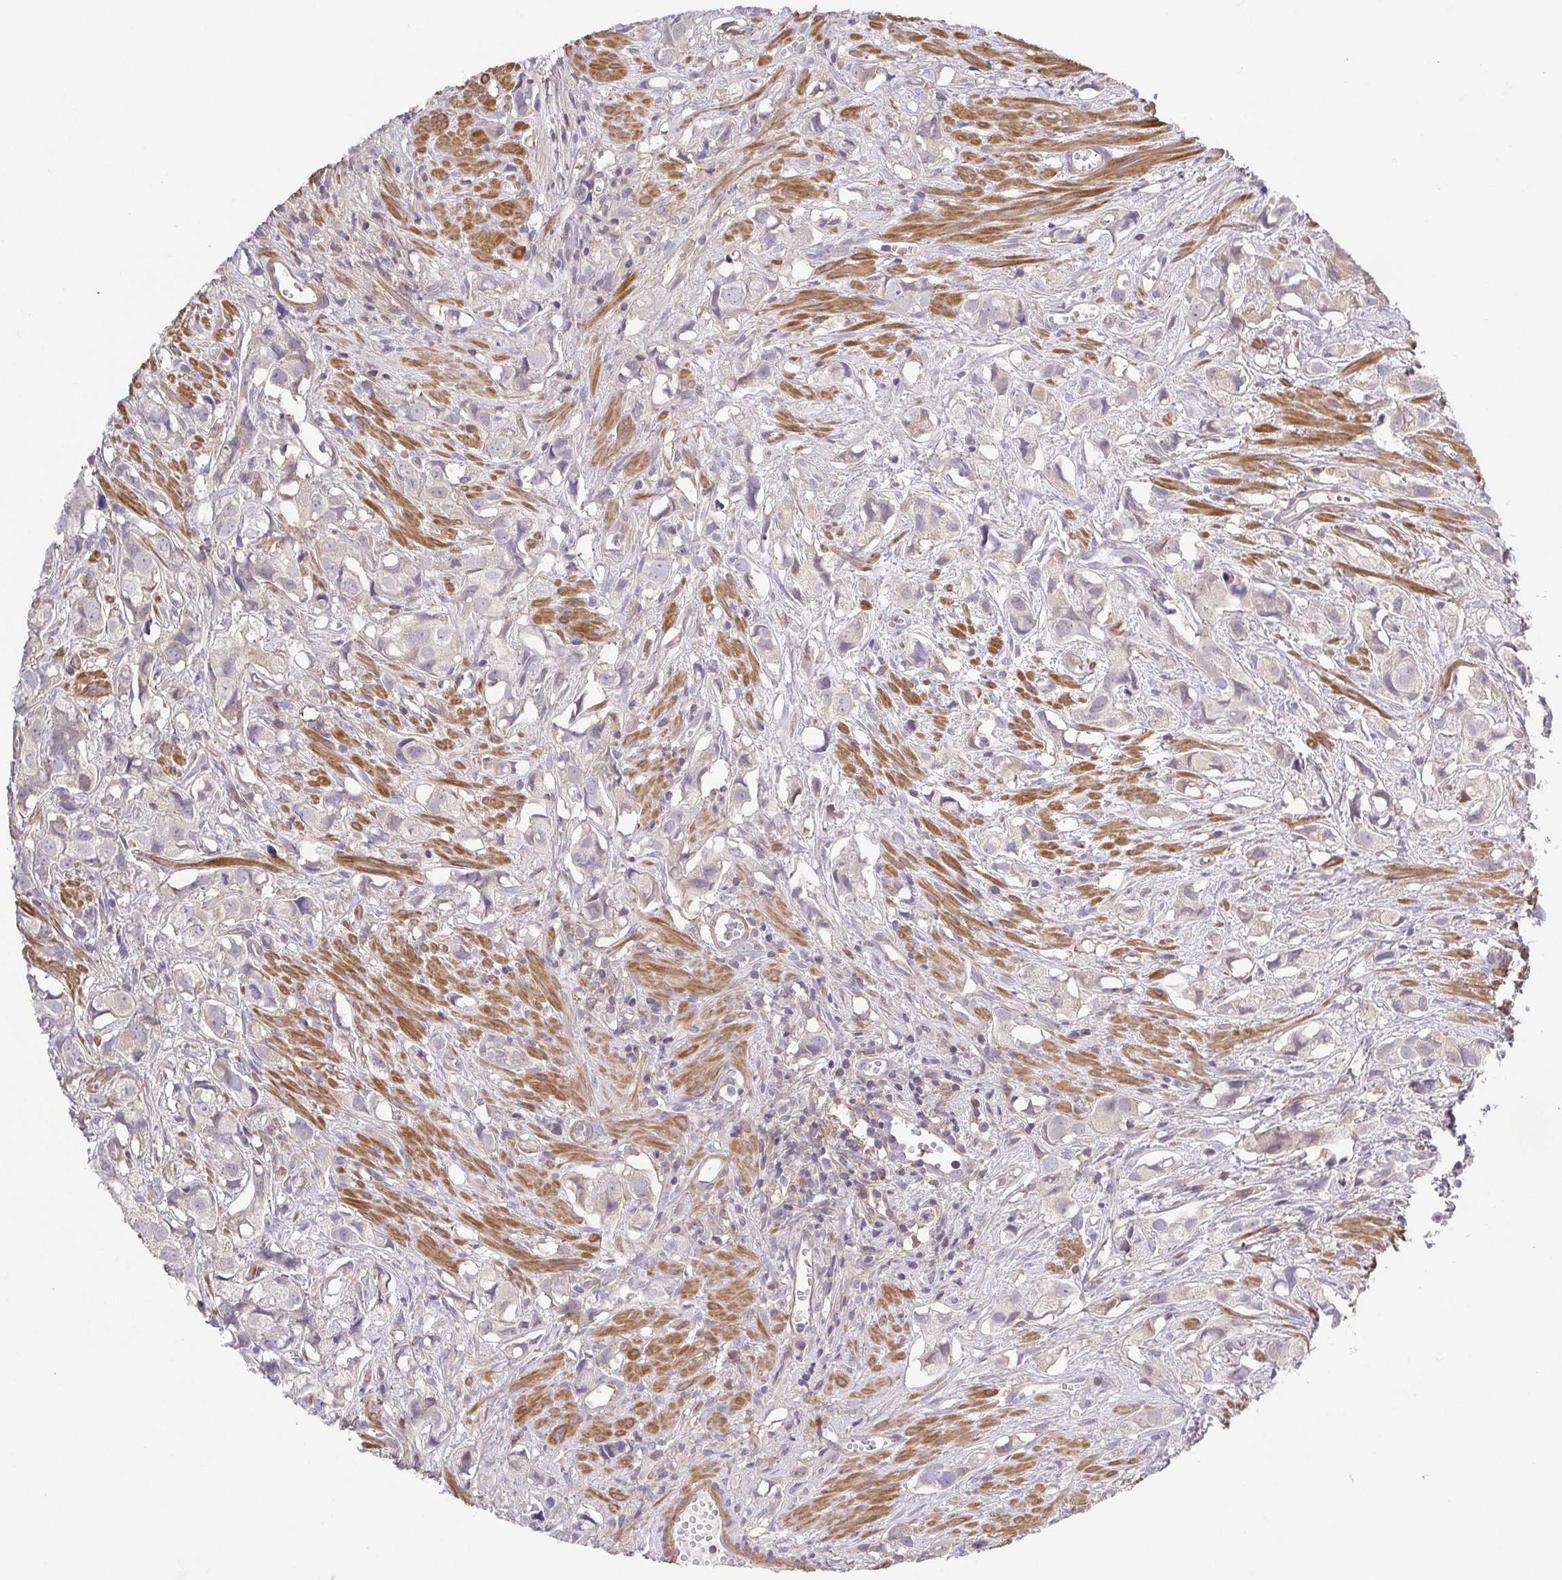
{"staining": {"intensity": "negative", "quantity": "none", "location": "none"}, "tissue": "prostate cancer", "cell_type": "Tumor cells", "image_type": "cancer", "snomed": [{"axis": "morphology", "description": "Adenocarcinoma, High grade"}, {"axis": "topography", "description": "Prostate"}], "caption": "This is an IHC image of prostate cancer (high-grade adenocarcinoma). There is no positivity in tumor cells.", "gene": "PRR14L", "patient": {"sex": "male", "age": 58}}